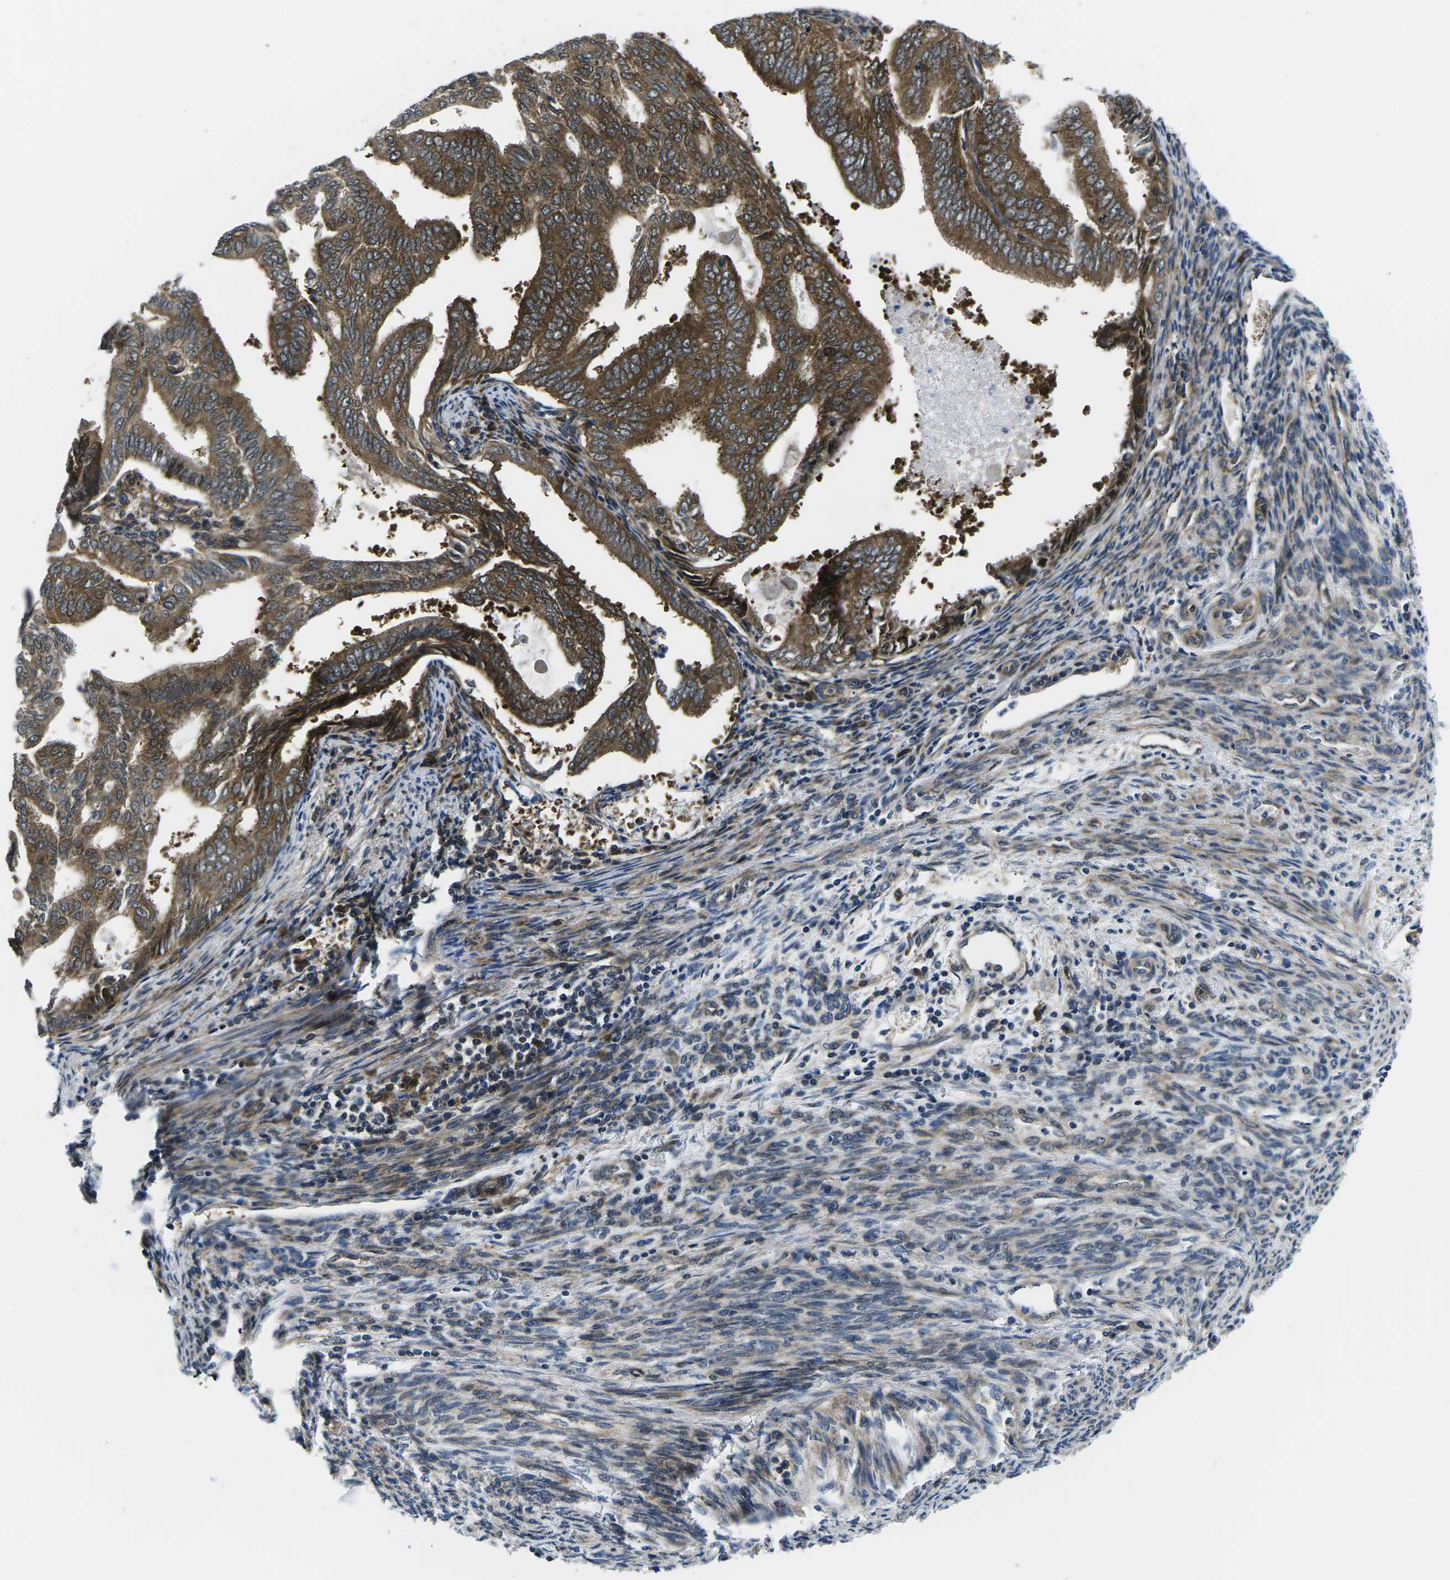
{"staining": {"intensity": "strong", "quantity": ">75%", "location": "cytoplasmic/membranous"}, "tissue": "endometrial cancer", "cell_type": "Tumor cells", "image_type": "cancer", "snomed": [{"axis": "morphology", "description": "Adenocarcinoma, NOS"}, {"axis": "topography", "description": "Endometrium"}], "caption": "Protein expression analysis of endometrial cancer demonstrates strong cytoplasmic/membranous expression in about >75% of tumor cells.", "gene": "EIF4E", "patient": {"sex": "female", "age": 58}}